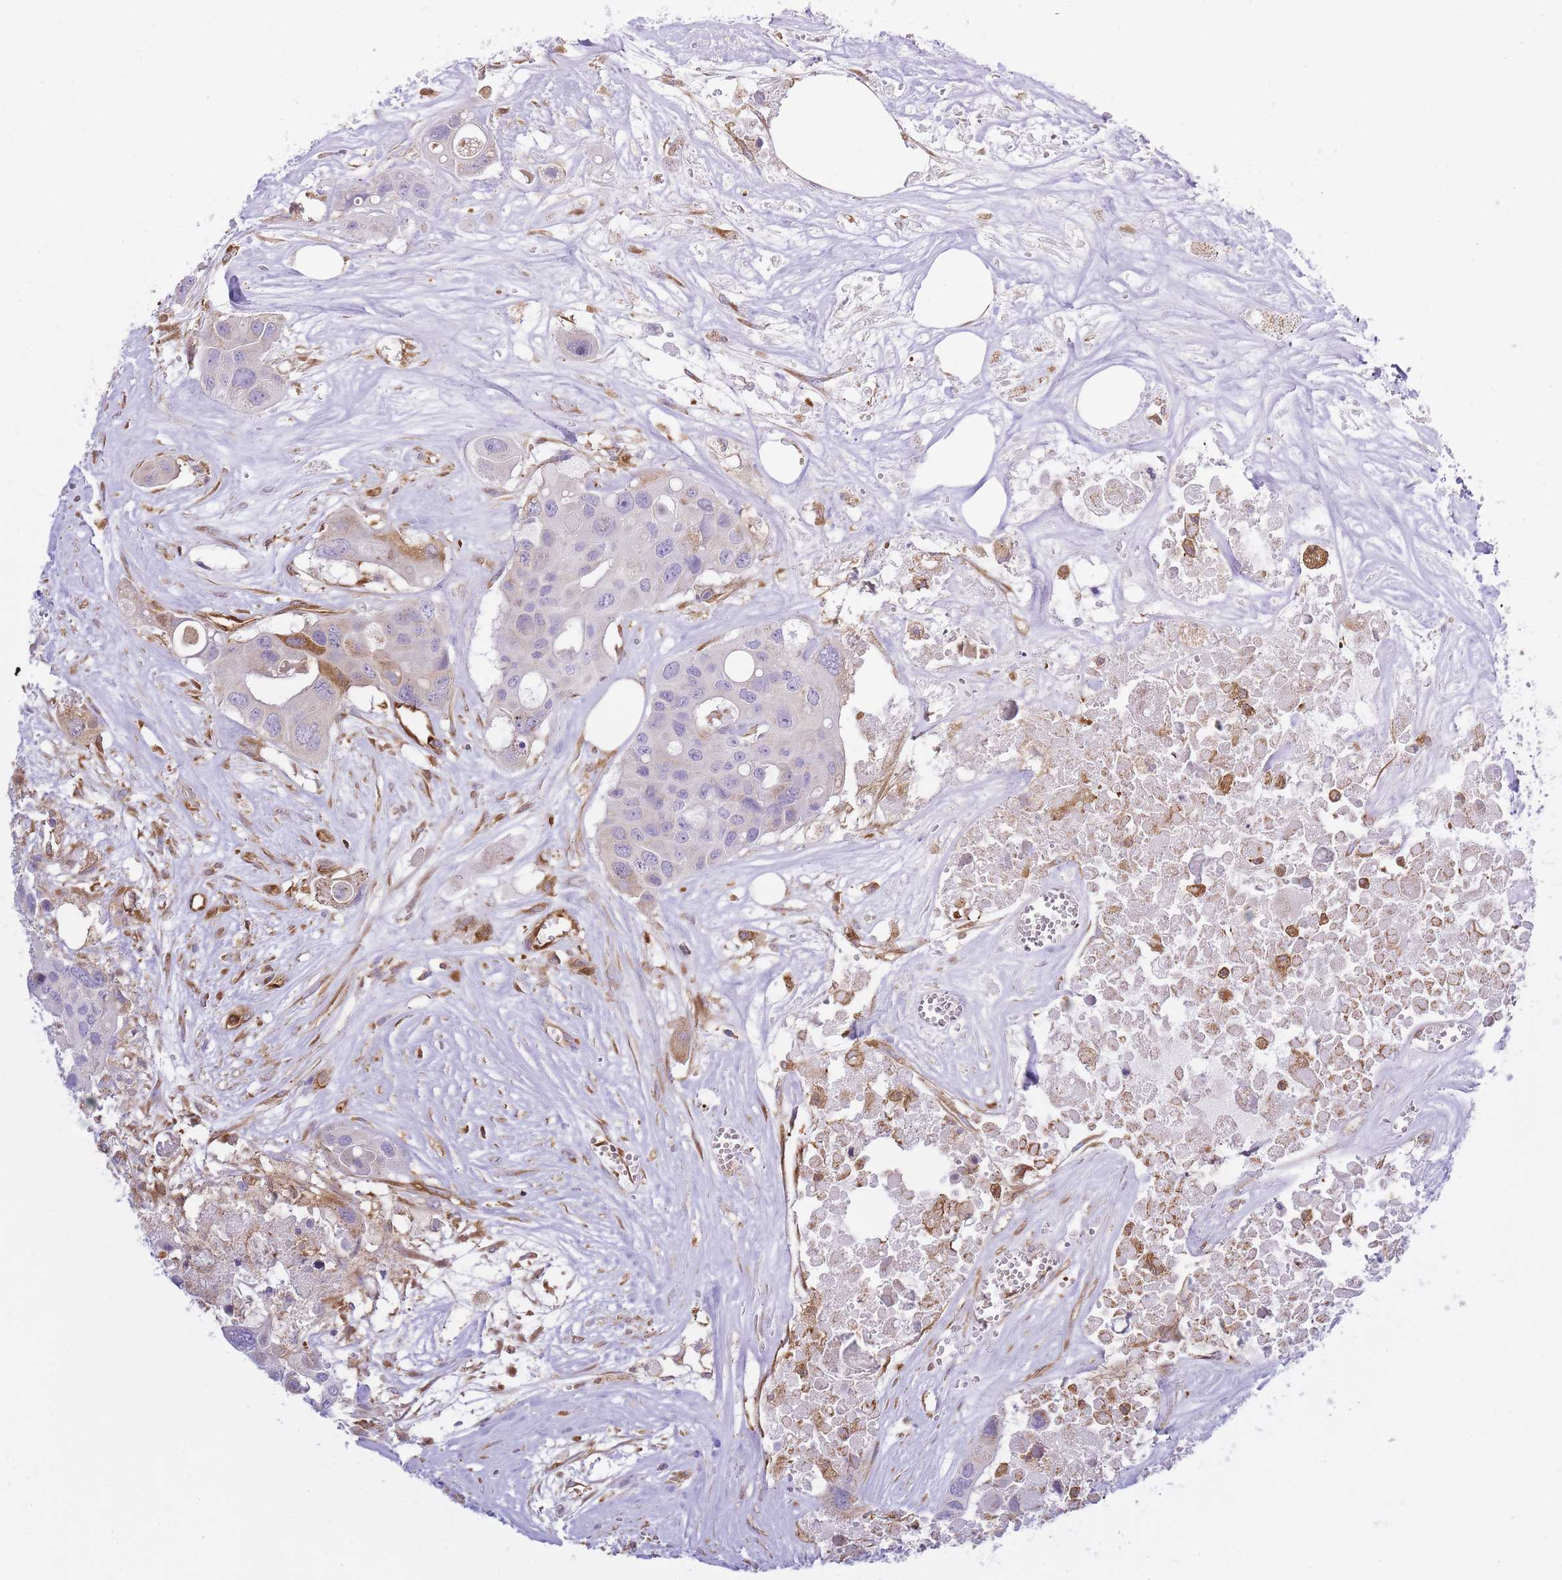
{"staining": {"intensity": "moderate", "quantity": "<25%", "location": "cytoplasmic/membranous"}, "tissue": "colorectal cancer", "cell_type": "Tumor cells", "image_type": "cancer", "snomed": [{"axis": "morphology", "description": "Adenocarcinoma, NOS"}, {"axis": "topography", "description": "Colon"}], "caption": "A brown stain shows moderate cytoplasmic/membranous expression of a protein in human colorectal adenocarcinoma tumor cells. Nuclei are stained in blue.", "gene": "MSN", "patient": {"sex": "male", "age": 77}}